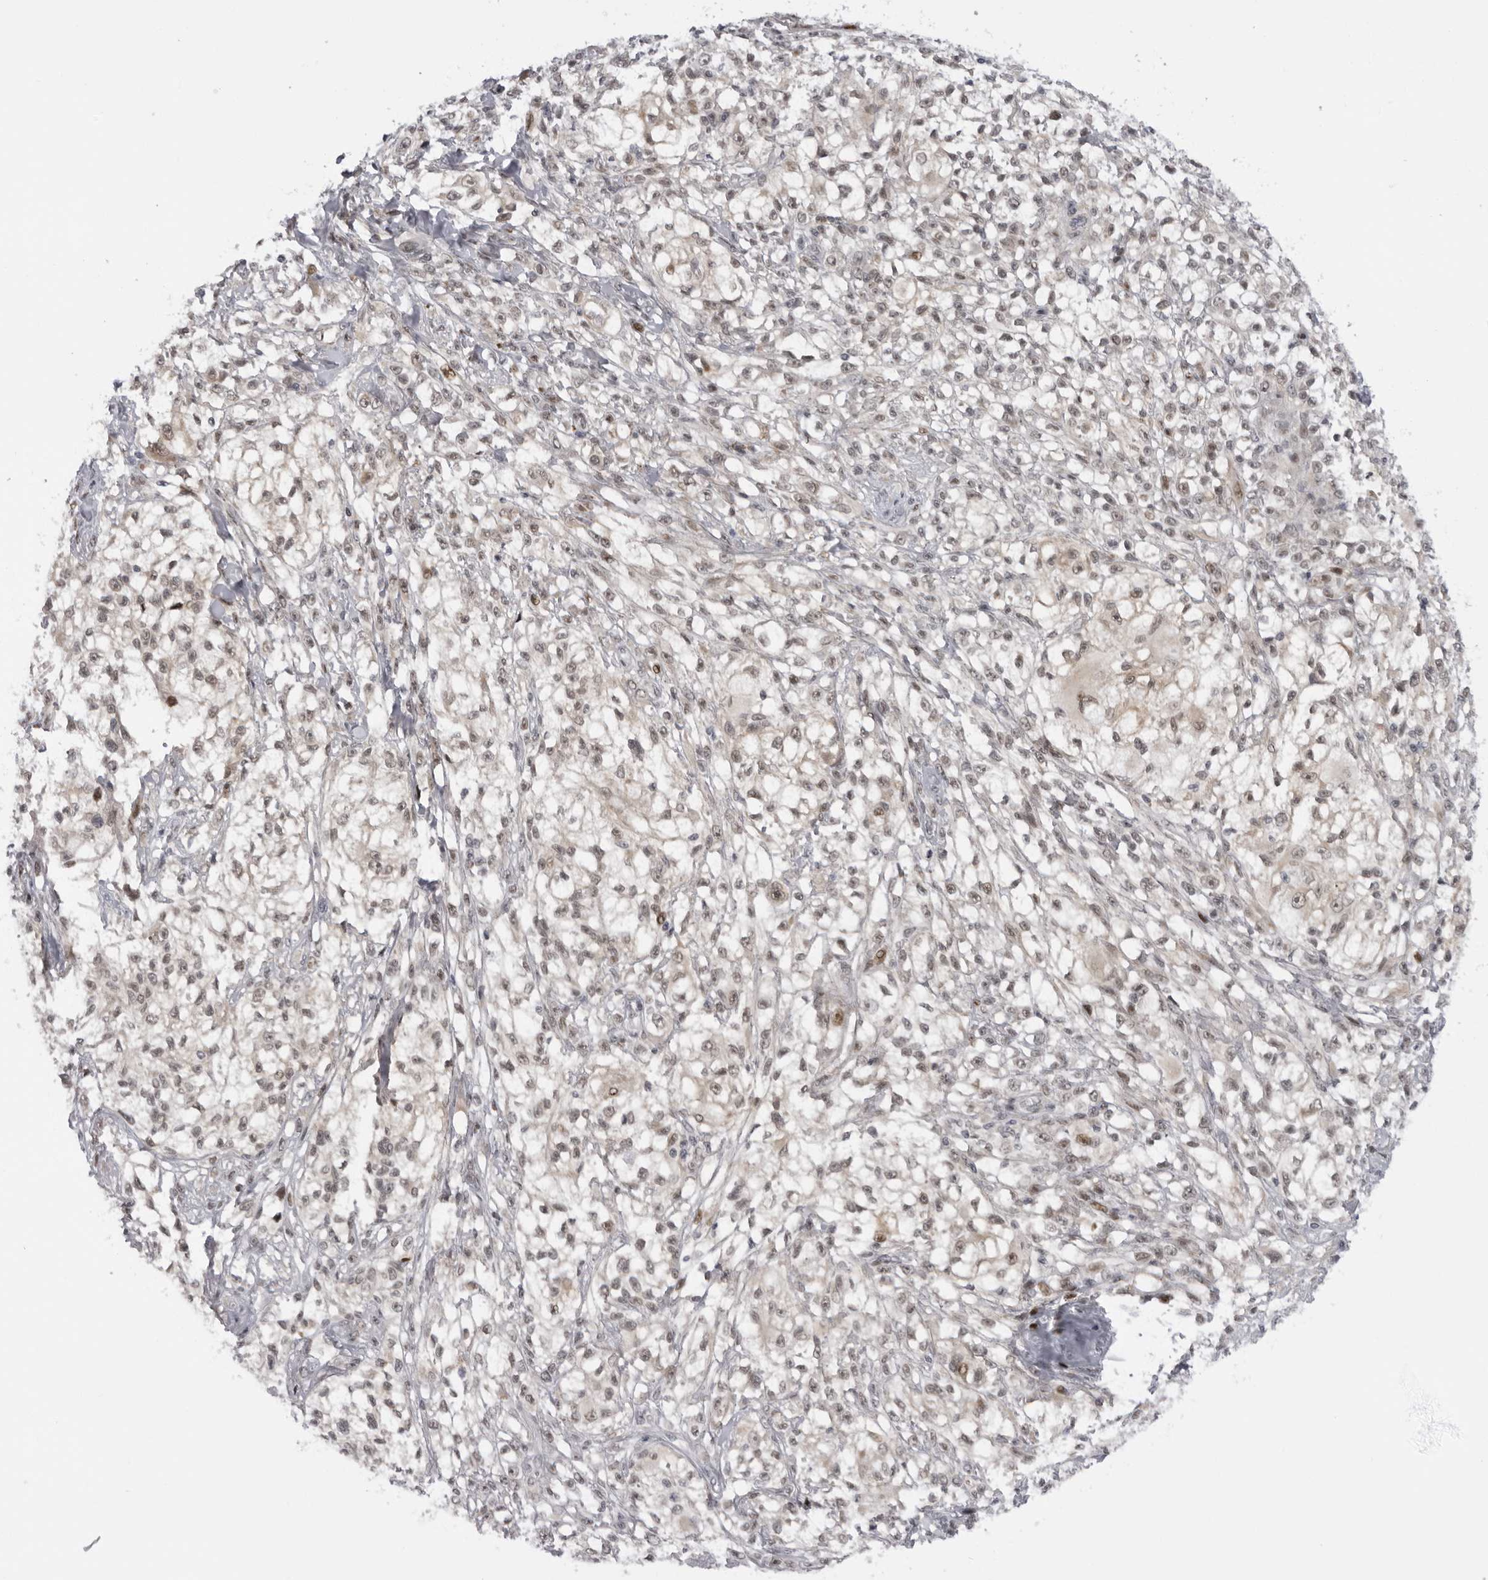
{"staining": {"intensity": "weak", "quantity": ">75%", "location": "nuclear"}, "tissue": "melanoma", "cell_type": "Tumor cells", "image_type": "cancer", "snomed": [{"axis": "morphology", "description": "Malignant melanoma, NOS"}, {"axis": "topography", "description": "Skin of head"}], "caption": "Malignant melanoma tissue exhibits weak nuclear expression in about >75% of tumor cells", "gene": "ALPK2", "patient": {"sex": "male", "age": 83}}